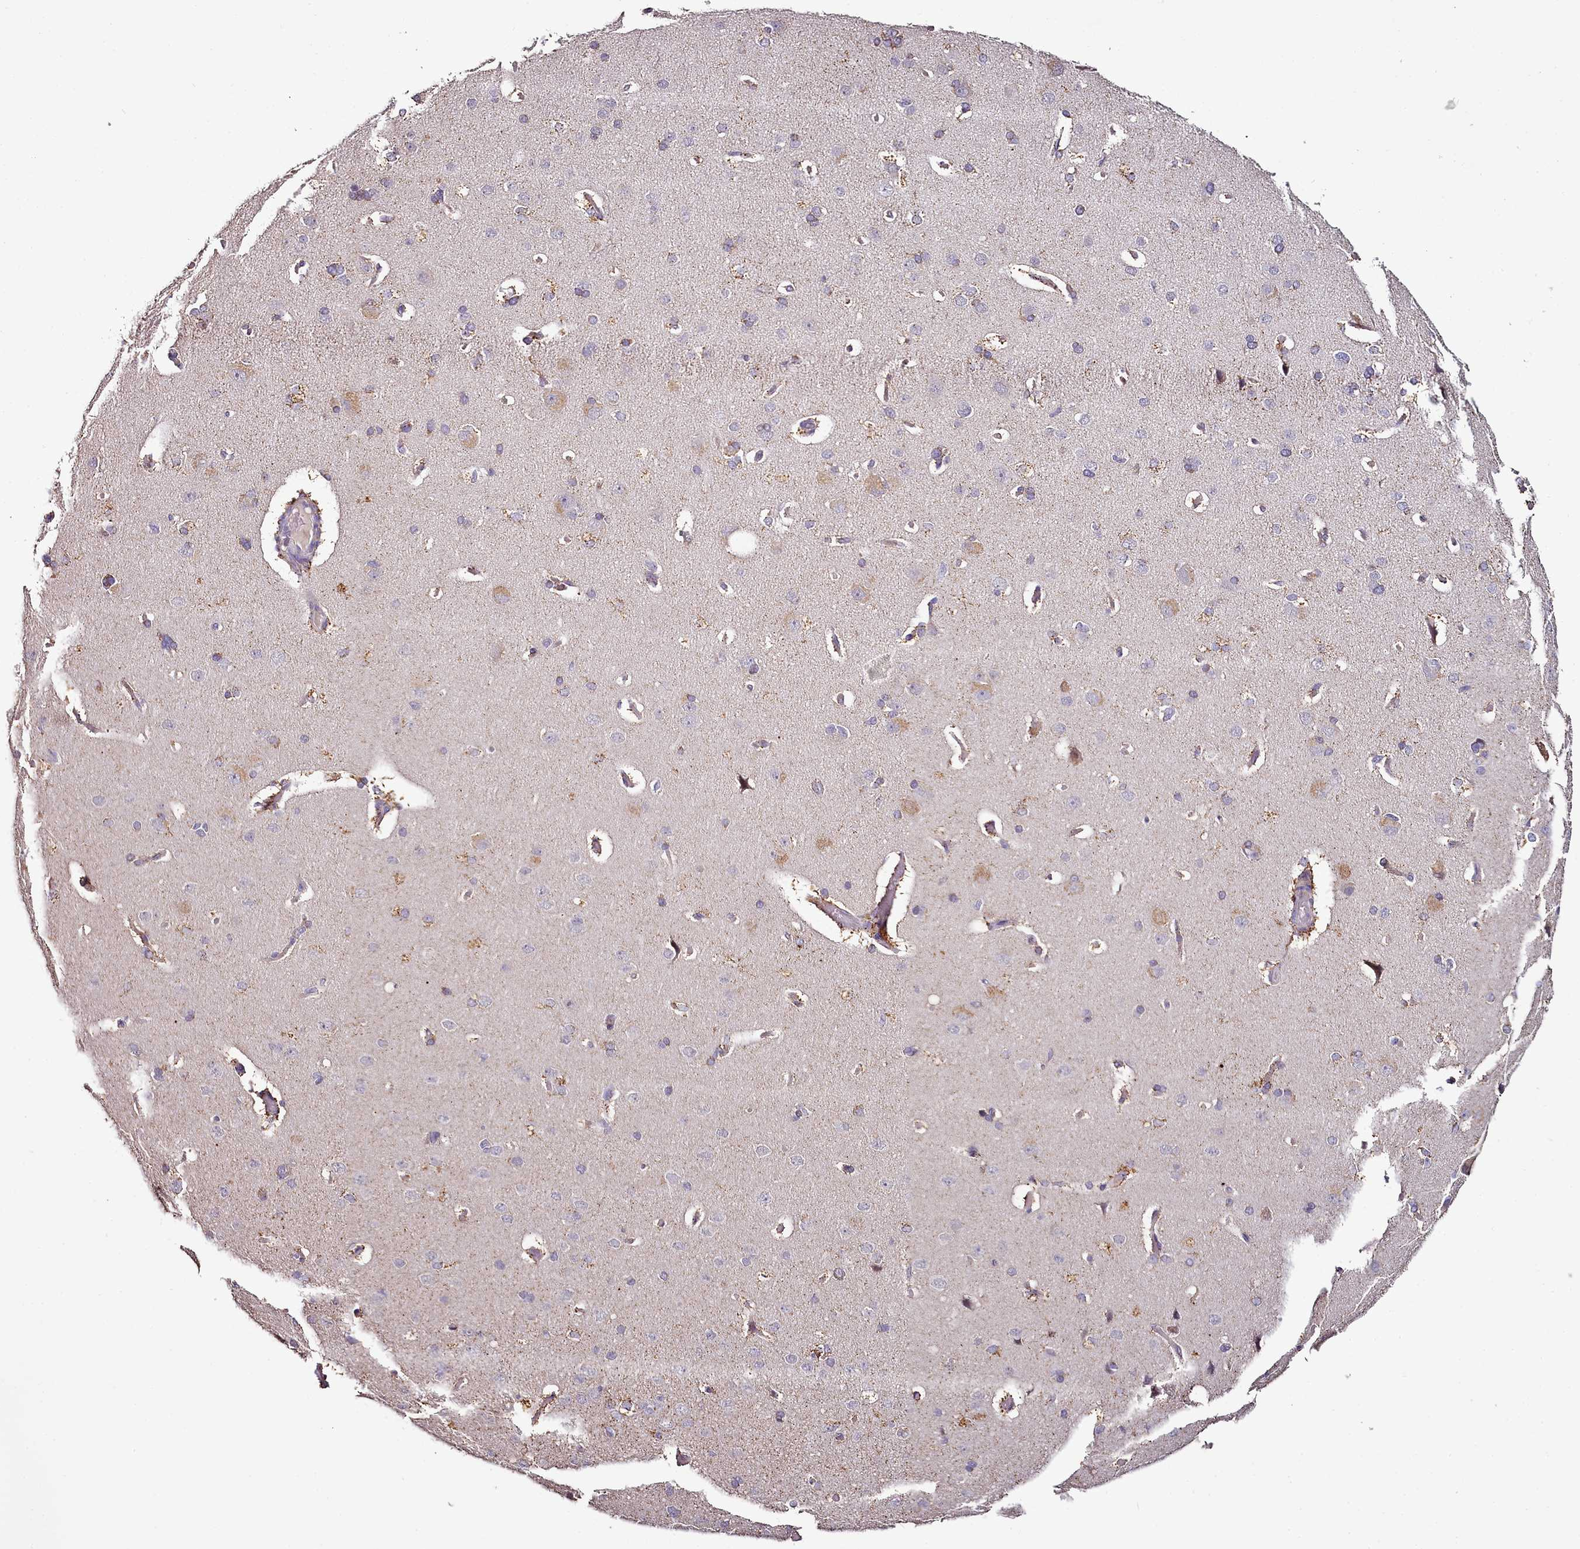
{"staining": {"intensity": "moderate", "quantity": ">75%", "location": "cytoplasmic/membranous"}, "tissue": "cerebral cortex", "cell_type": "Endothelial cells", "image_type": "normal", "snomed": [{"axis": "morphology", "description": "Normal tissue, NOS"}, {"axis": "topography", "description": "Cerebral cortex"}], "caption": "The histopathology image exhibits immunohistochemical staining of normal cerebral cortex. There is moderate cytoplasmic/membranous expression is identified in approximately >75% of endothelial cells. Nuclei are stained in blue.", "gene": "ACSS1", "patient": {"sex": "male", "age": 62}}